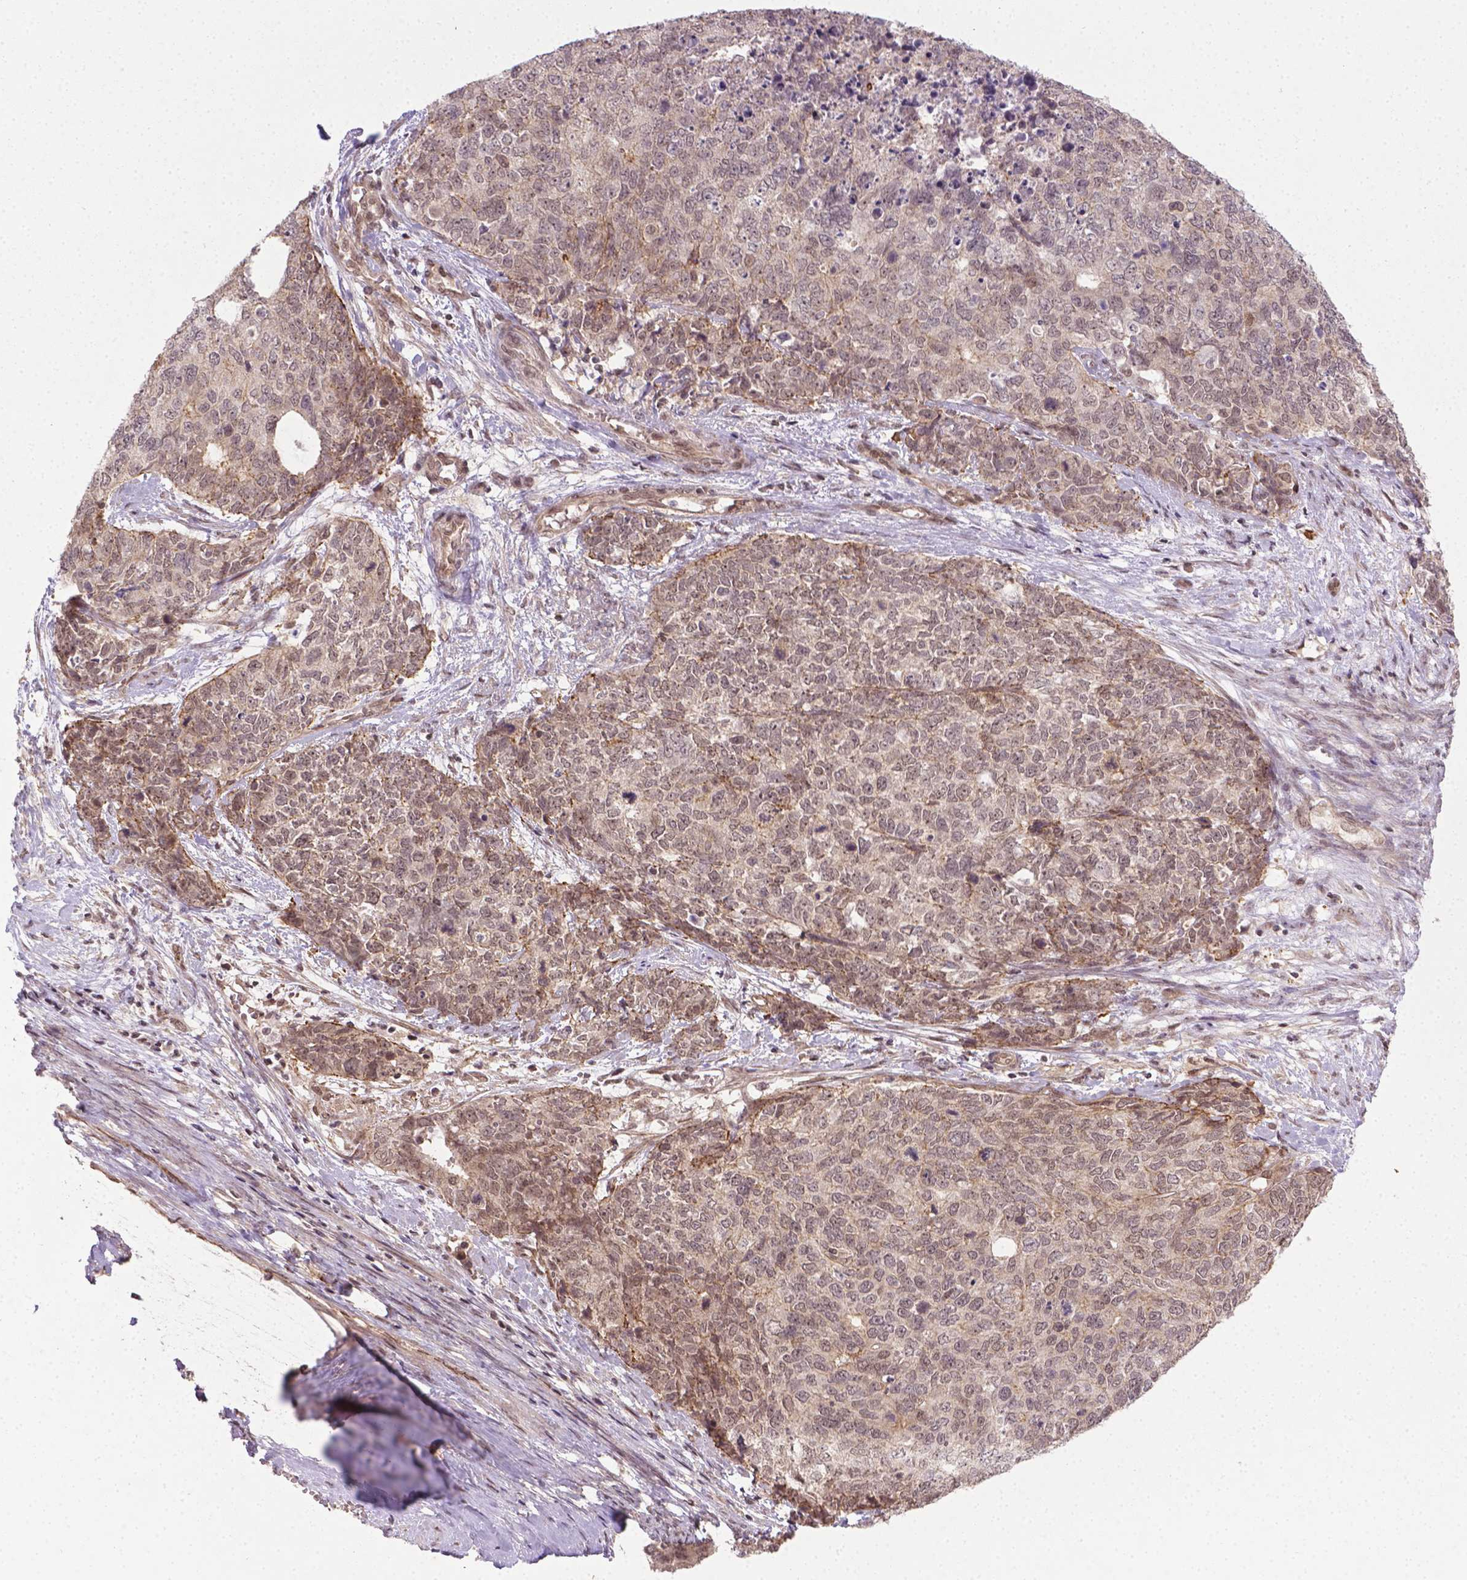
{"staining": {"intensity": "weak", "quantity": ">75%", "location": "nuclear"}, "tissue": "cervical cancer", "cell_type": "Tumor cells", "image_type": "cancer", "snomed": [{"axis": "morphology", "description": "Squamous cell carcinoma, NOS"}, {"axis": "topography", "description": "Cervix"}], "caption": "Weak nuclear protein positivity is present in about >75% of tumor cells in cervical cancer (squamous cell carcinoma).", "gene": "ANKRD54", "patient": {"sex": "female", "age": 63}}